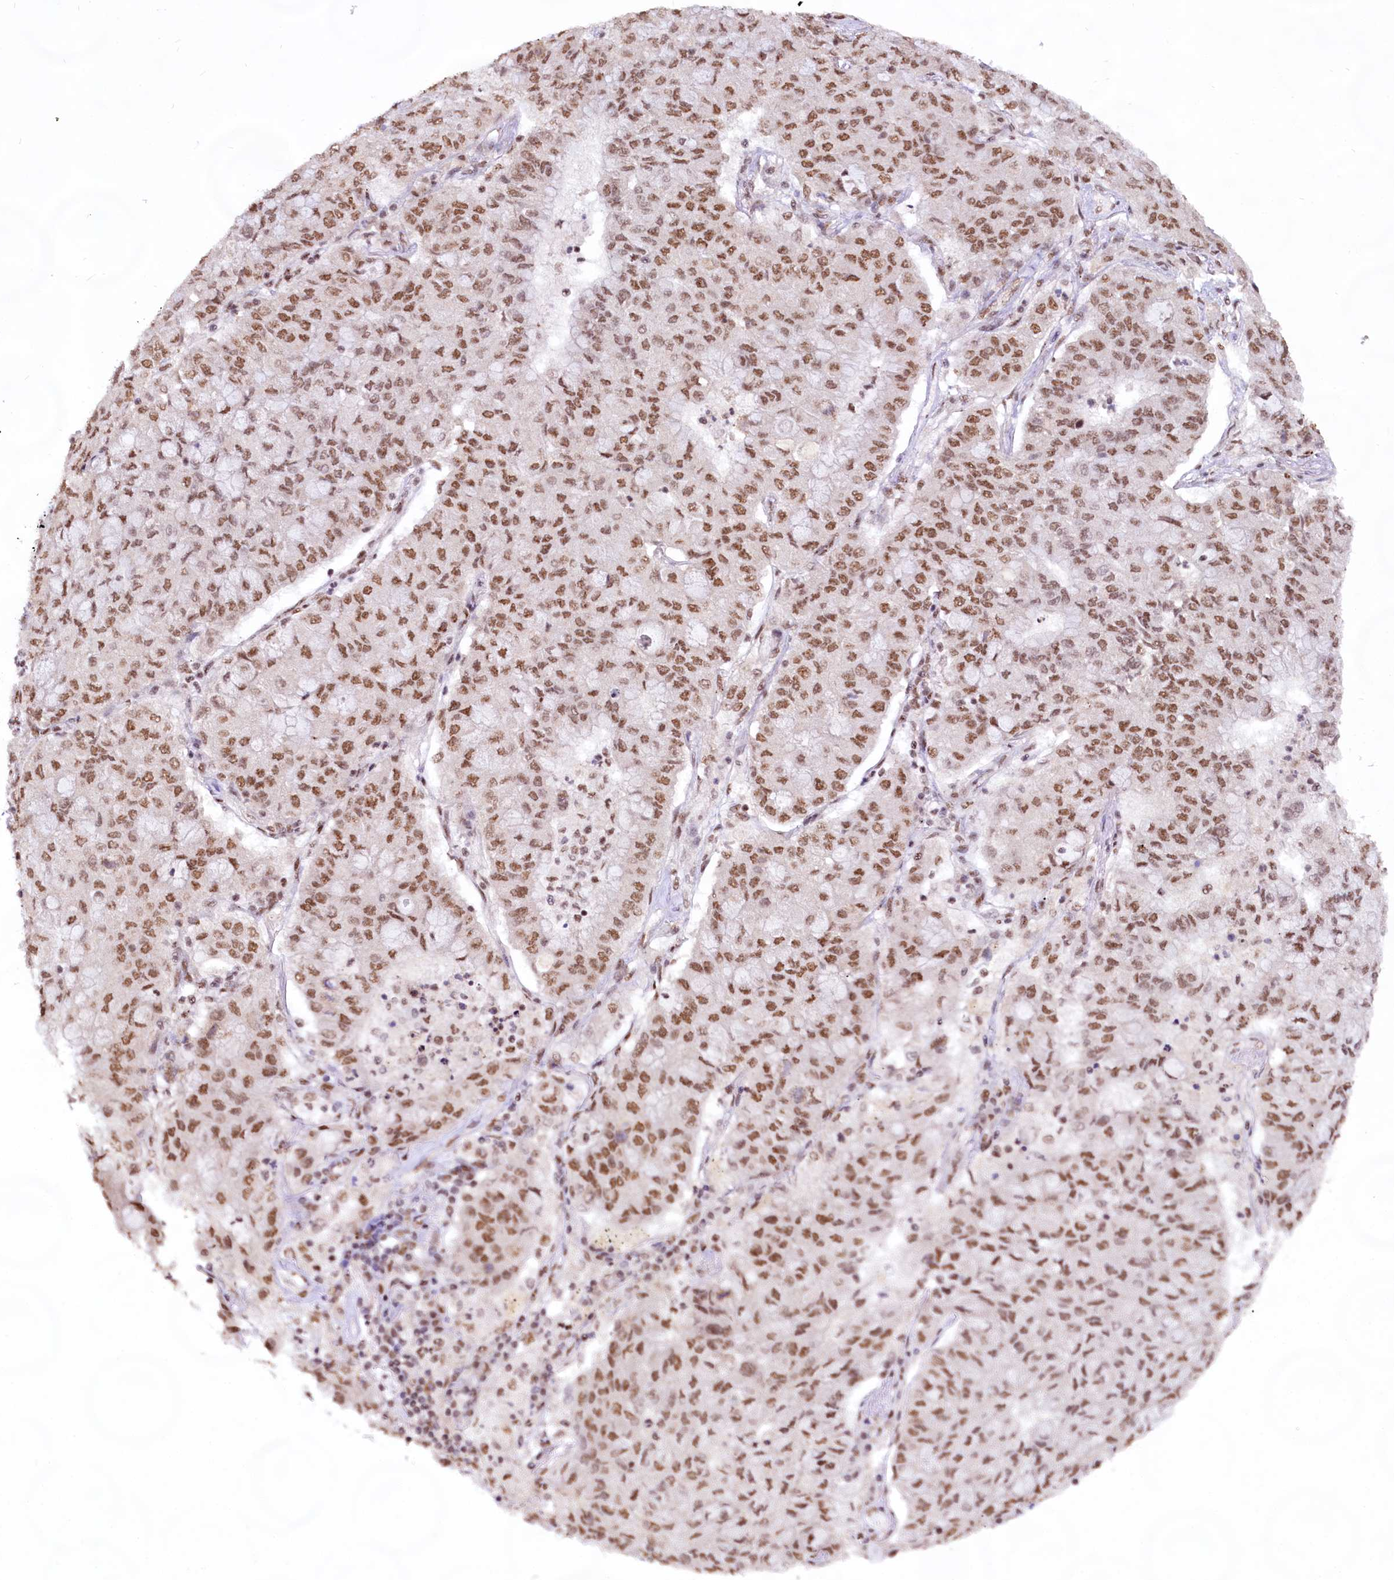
{"staining": {"intensity": "moderate", "quantity": ">75%", "location": "nuclear"}, "tissue": "lung cancer", "cell_type": "Tumor cells", "image_type": "cancer", "snomed": [{"axis": "morphology", "description": "Squamous cell carcinoma, NOS"}, {"axis": "topography", "description": "Lung"}], "caption": "Squamous cell carcinoma (lung) stained with immunohistochemistry (IHC) reveals moderate nuclear positivity in about >75% of tumor cells. The protein is stained brown, and the nuclei are stained in blue (DAB (3,3'-diaminobenzidine) IHC with brightfield microscopy, high magnification).", "gene": "HIRA", "patient": {"sex": "male", "age": 74}}